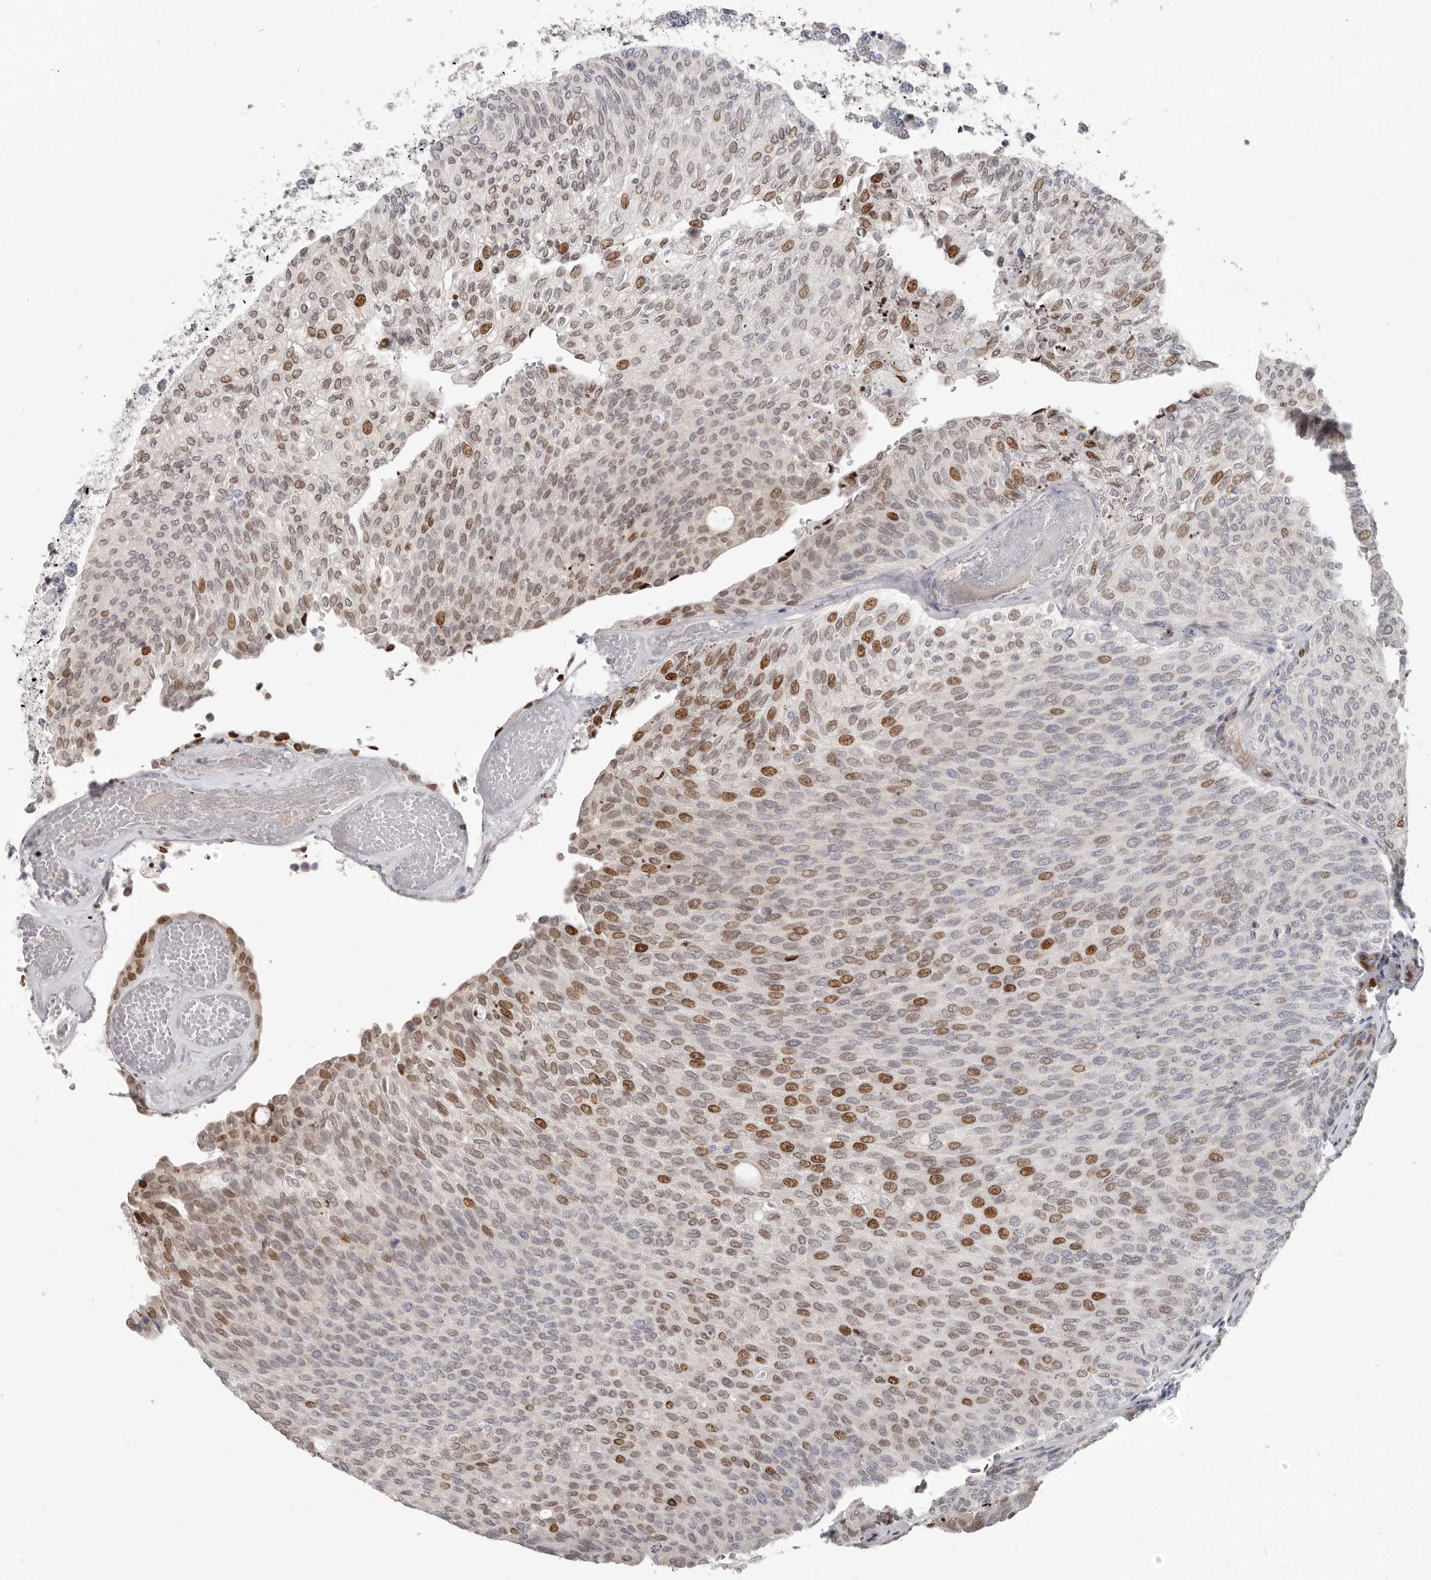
{"staining": {"intensity": "moderate", "quantity": "<25%", "location": "nuclear"}, "tissue": "urothelial cancer", "cell_type": "Tumor cells", "image_type": "cancer", "snomed": [{"axis": "morphology", "description": "Urothelial carcinoma, Low grade"}, {"axis": "topography", "description": "Urinary bladder"}], "caption": "This photomicrograph displays urothelial carcinoma (low-grade) stained with immunohistochemistry (IHC) to label a protein in brown. The nuclear of tumor cells show moderate positivity for the protein. Nuclei are counter-stained blue.", "gene": "SRP19", "patient": {"sex": "female", "age": 79}}